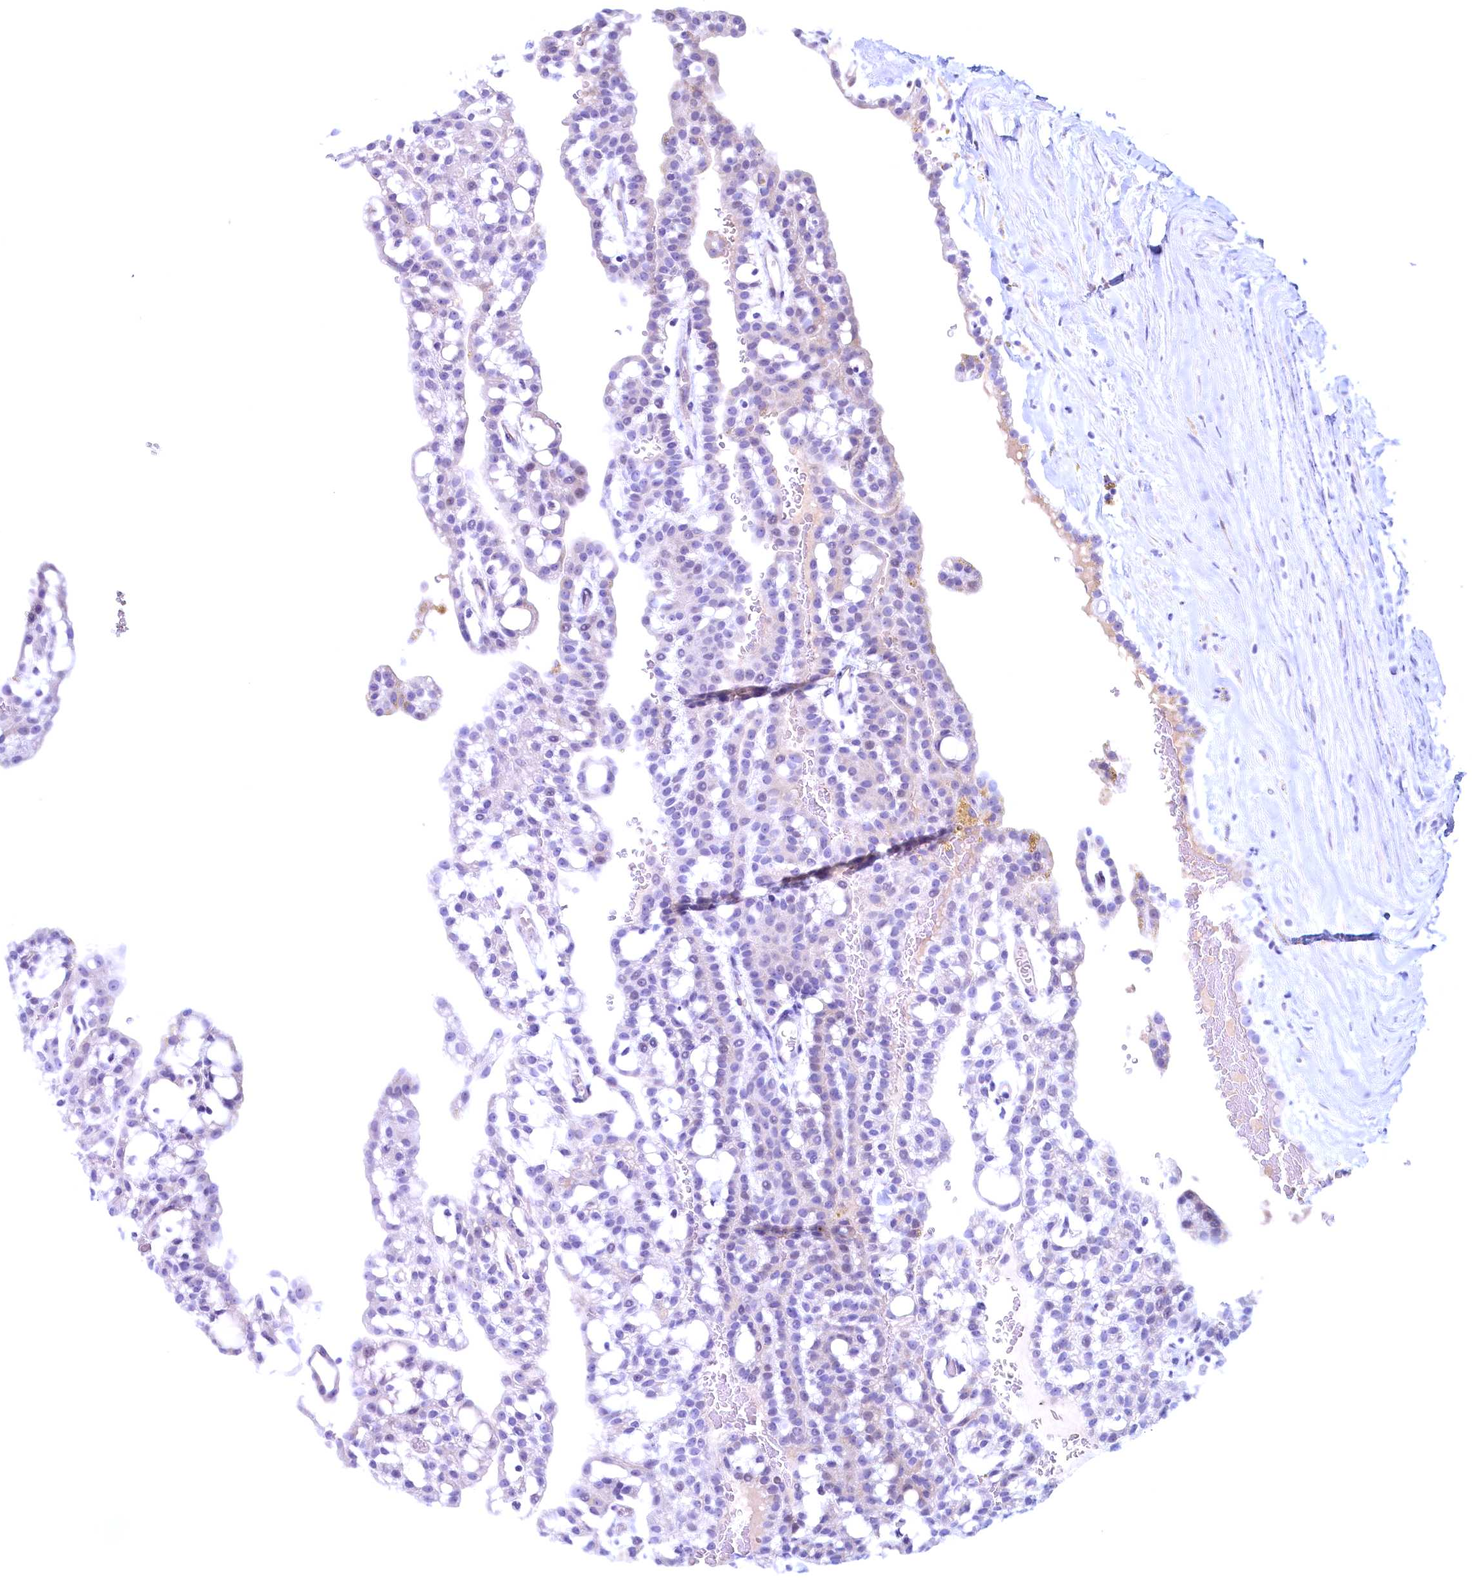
{"staining": {"intensity": "negative", "quantity": "none", "location": "none"}, "tissue": "renal cancer", "cell_type": "Tumor cells", "image_type": "cancer", "snomed": [{"axis": "morphology", "description": "Adenocarcinoma, NOS"}, {"axis": "topography", "description": "Kidney"}], "caption": "This photomicrograph is of renal cancer stained with immunohistochemistry to label a protein in brown with the nuclei are counter-stained blue. There is no positivity in tumor cells. (Brightfield microscopy of DAB (3,3'-diaminobenzidine) immunohistochemistry at high magnification).", "gene": "MAP1LC3A", "patient": {"sex": "male", "age": 63}}